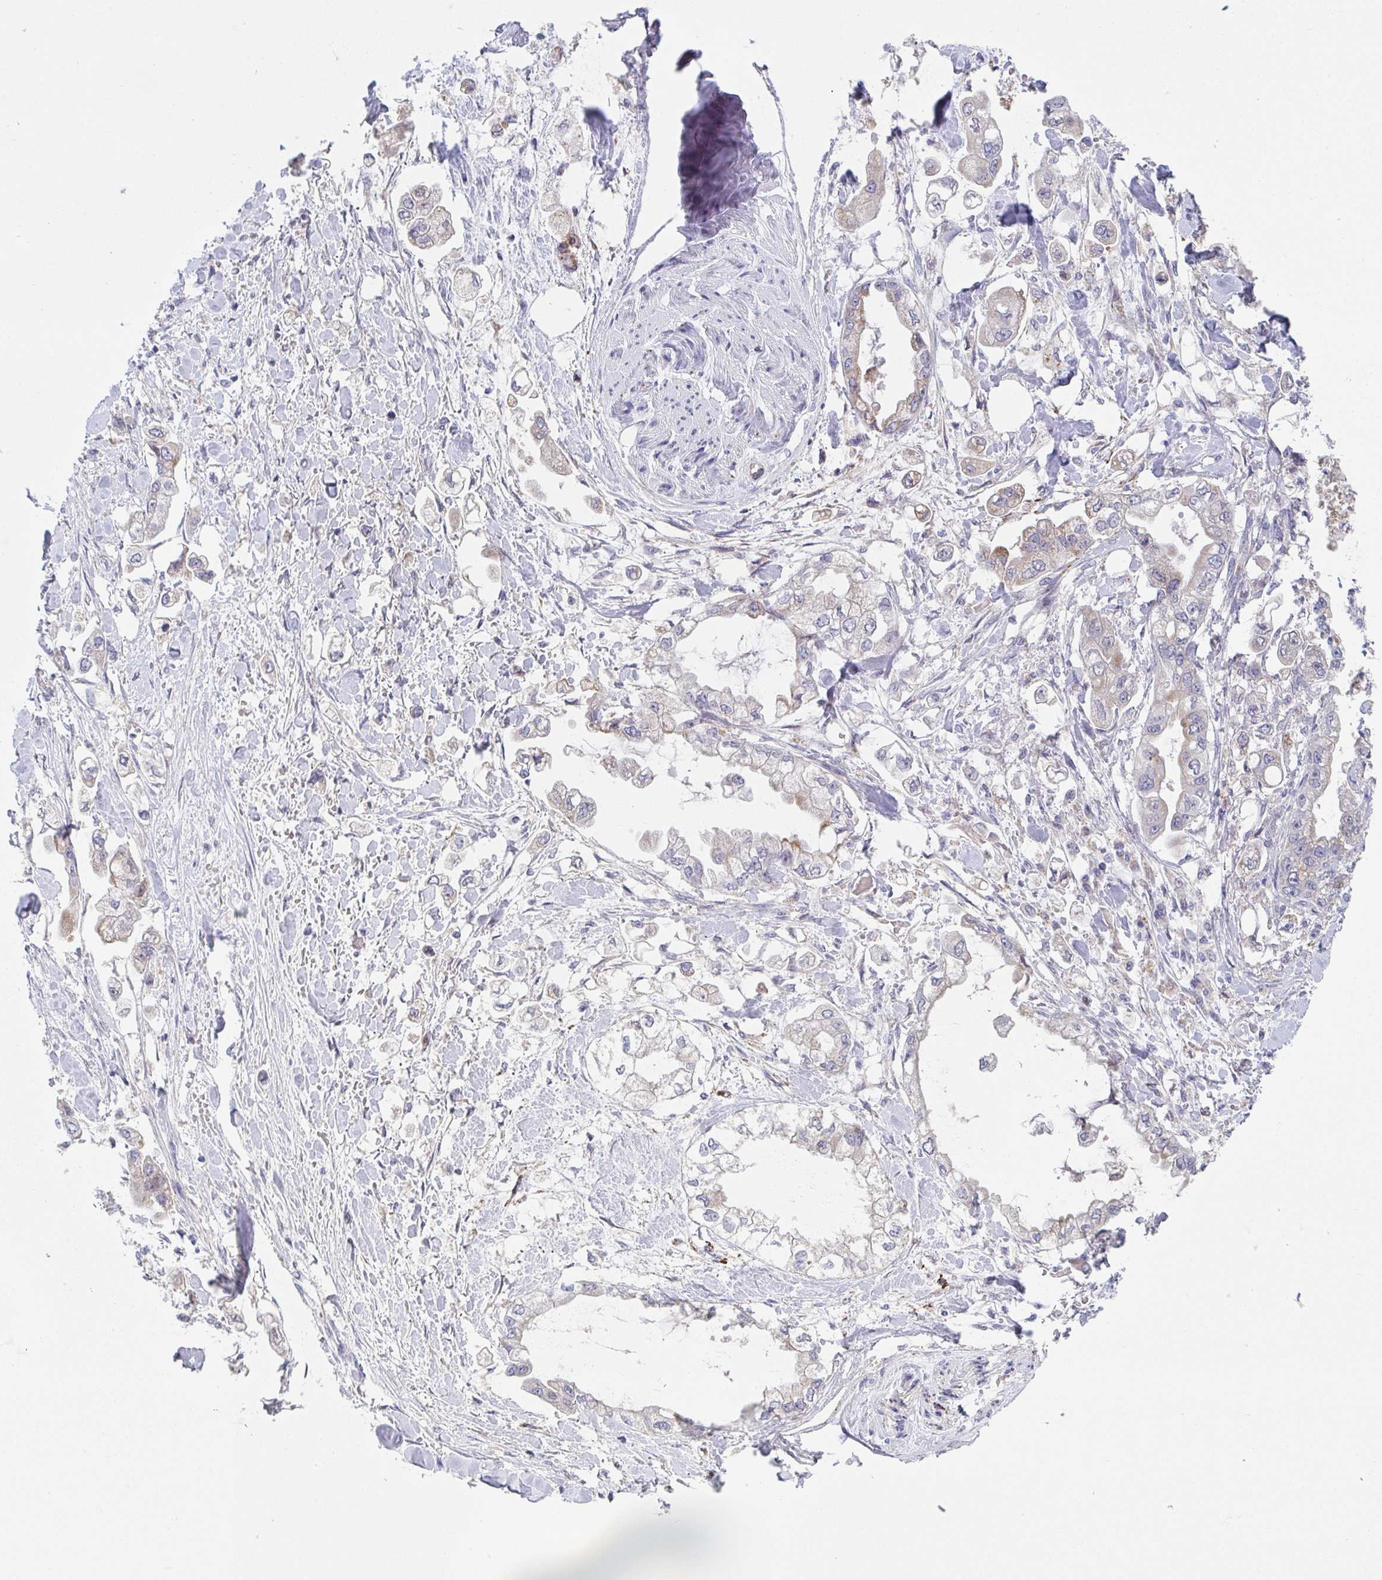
{"staining": {"intensity": "negative", "quantity": "none", "location": "none"}, "tissue": "stomach cancer", "cell_type": "Tumor cells", "image_type": "cancer", "snomed": [{"axis": "morphology", "description": "Adenocarcinoma, NOS"}, {"axis": "topography", "description": "Stomach"}], "caption": "IHC photomicrograph of human stomach cancer (adenocarcinoma) stained for a protein (brown), which shows no positivity in tumor cells.", "gene": "VWDE", "patient": {"sex": "male", "age": 62}}